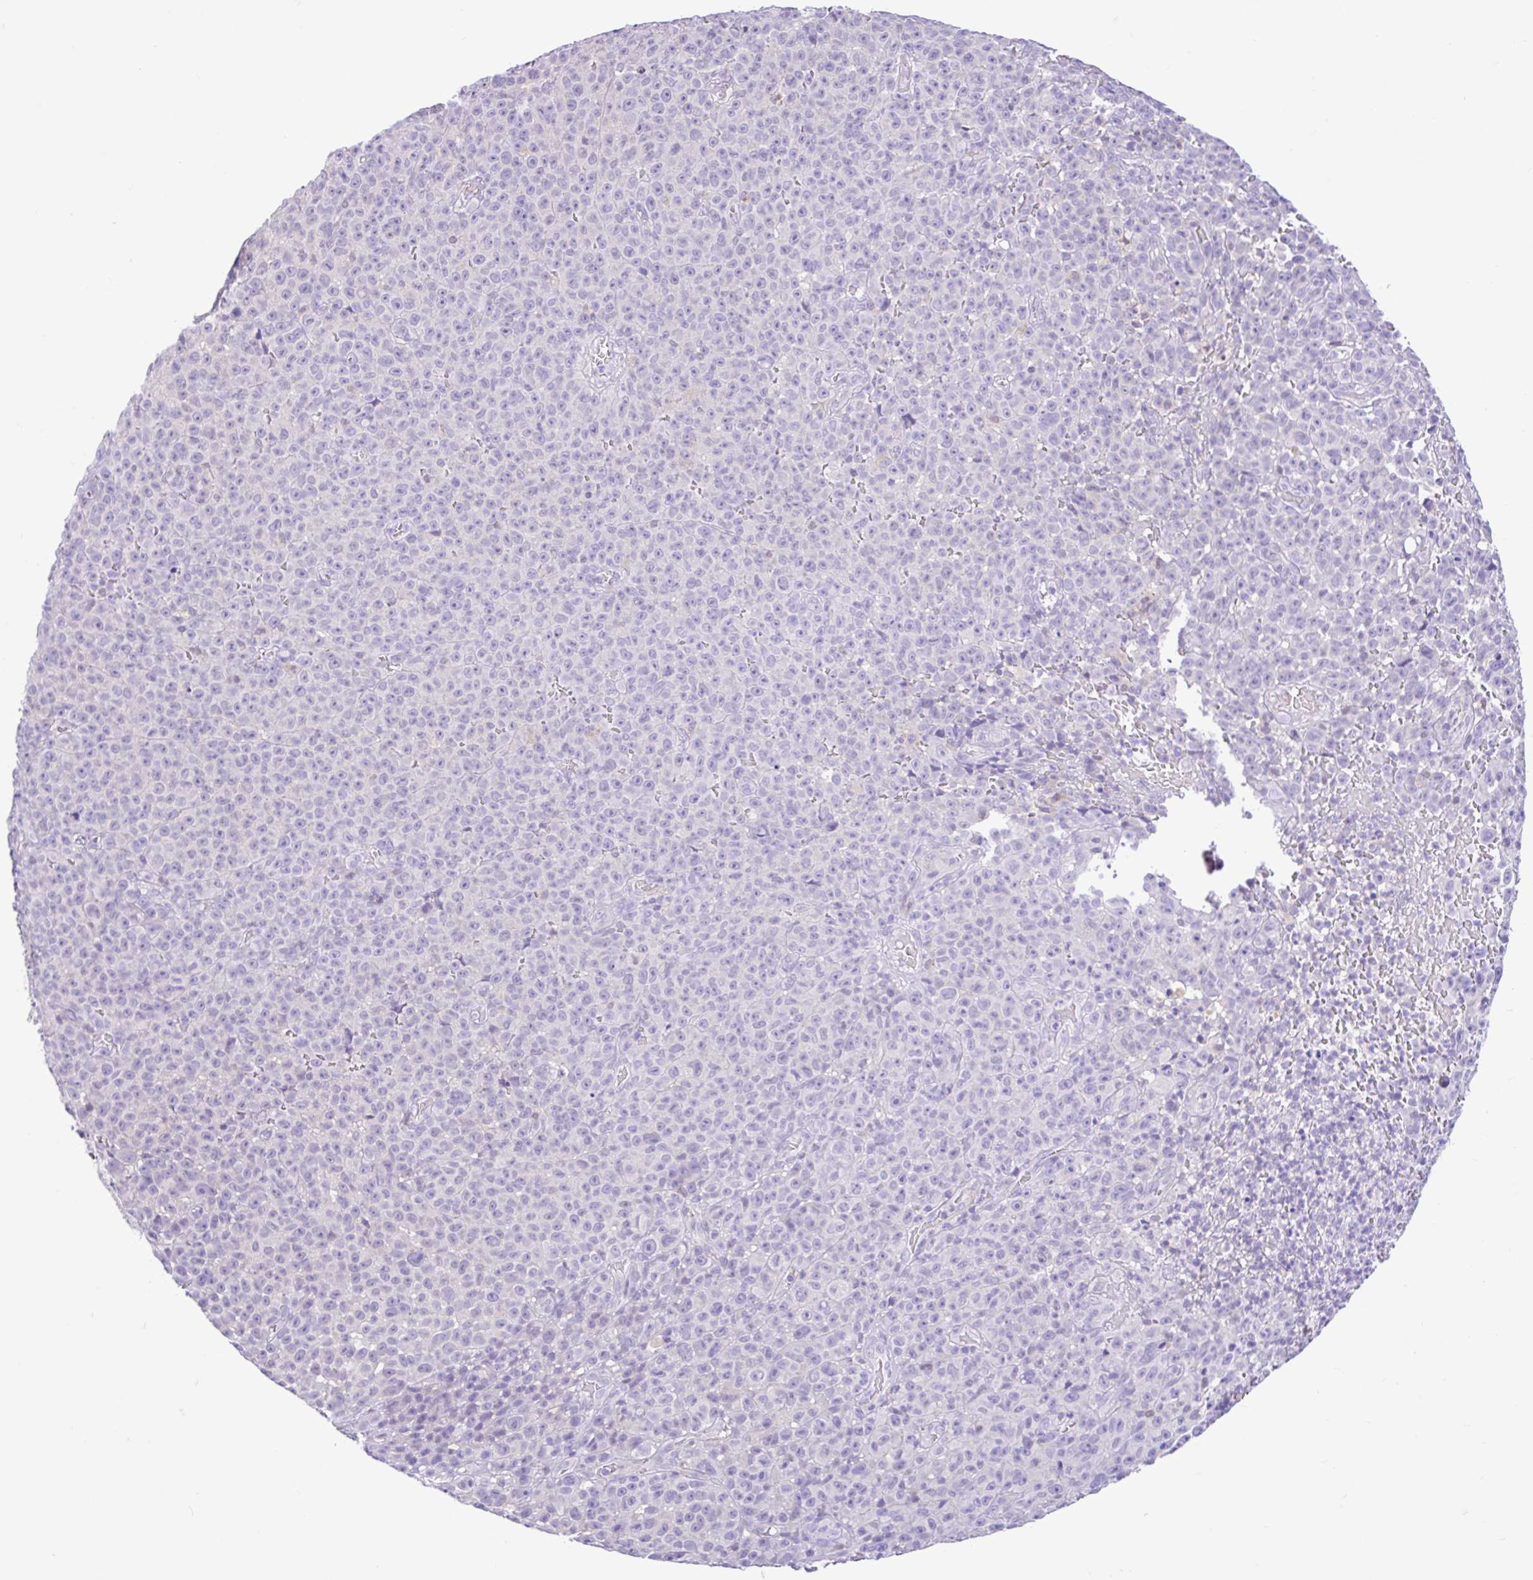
{"staining": {"intensity": "negative", "quantity": "none", "location": "none"}, "tissue": "melanoma", "cell_type": "Tumor cells", "image_type": "cancer", "snomed": [{"axis": "morphology", "description": "Malignant melanoma, NOS"}, {"axis": "topography", "description": "Skin"}], "caption": "High magnification brightfield microscopy of melanoma stained with DAB (3,3'-diaminobenzidine) (brown) and counterstained with hematoxylin (blue): tumor cells show no significant positivity.", "gene": "ANO4", "patient": {"sex": "female", "age": 82}}